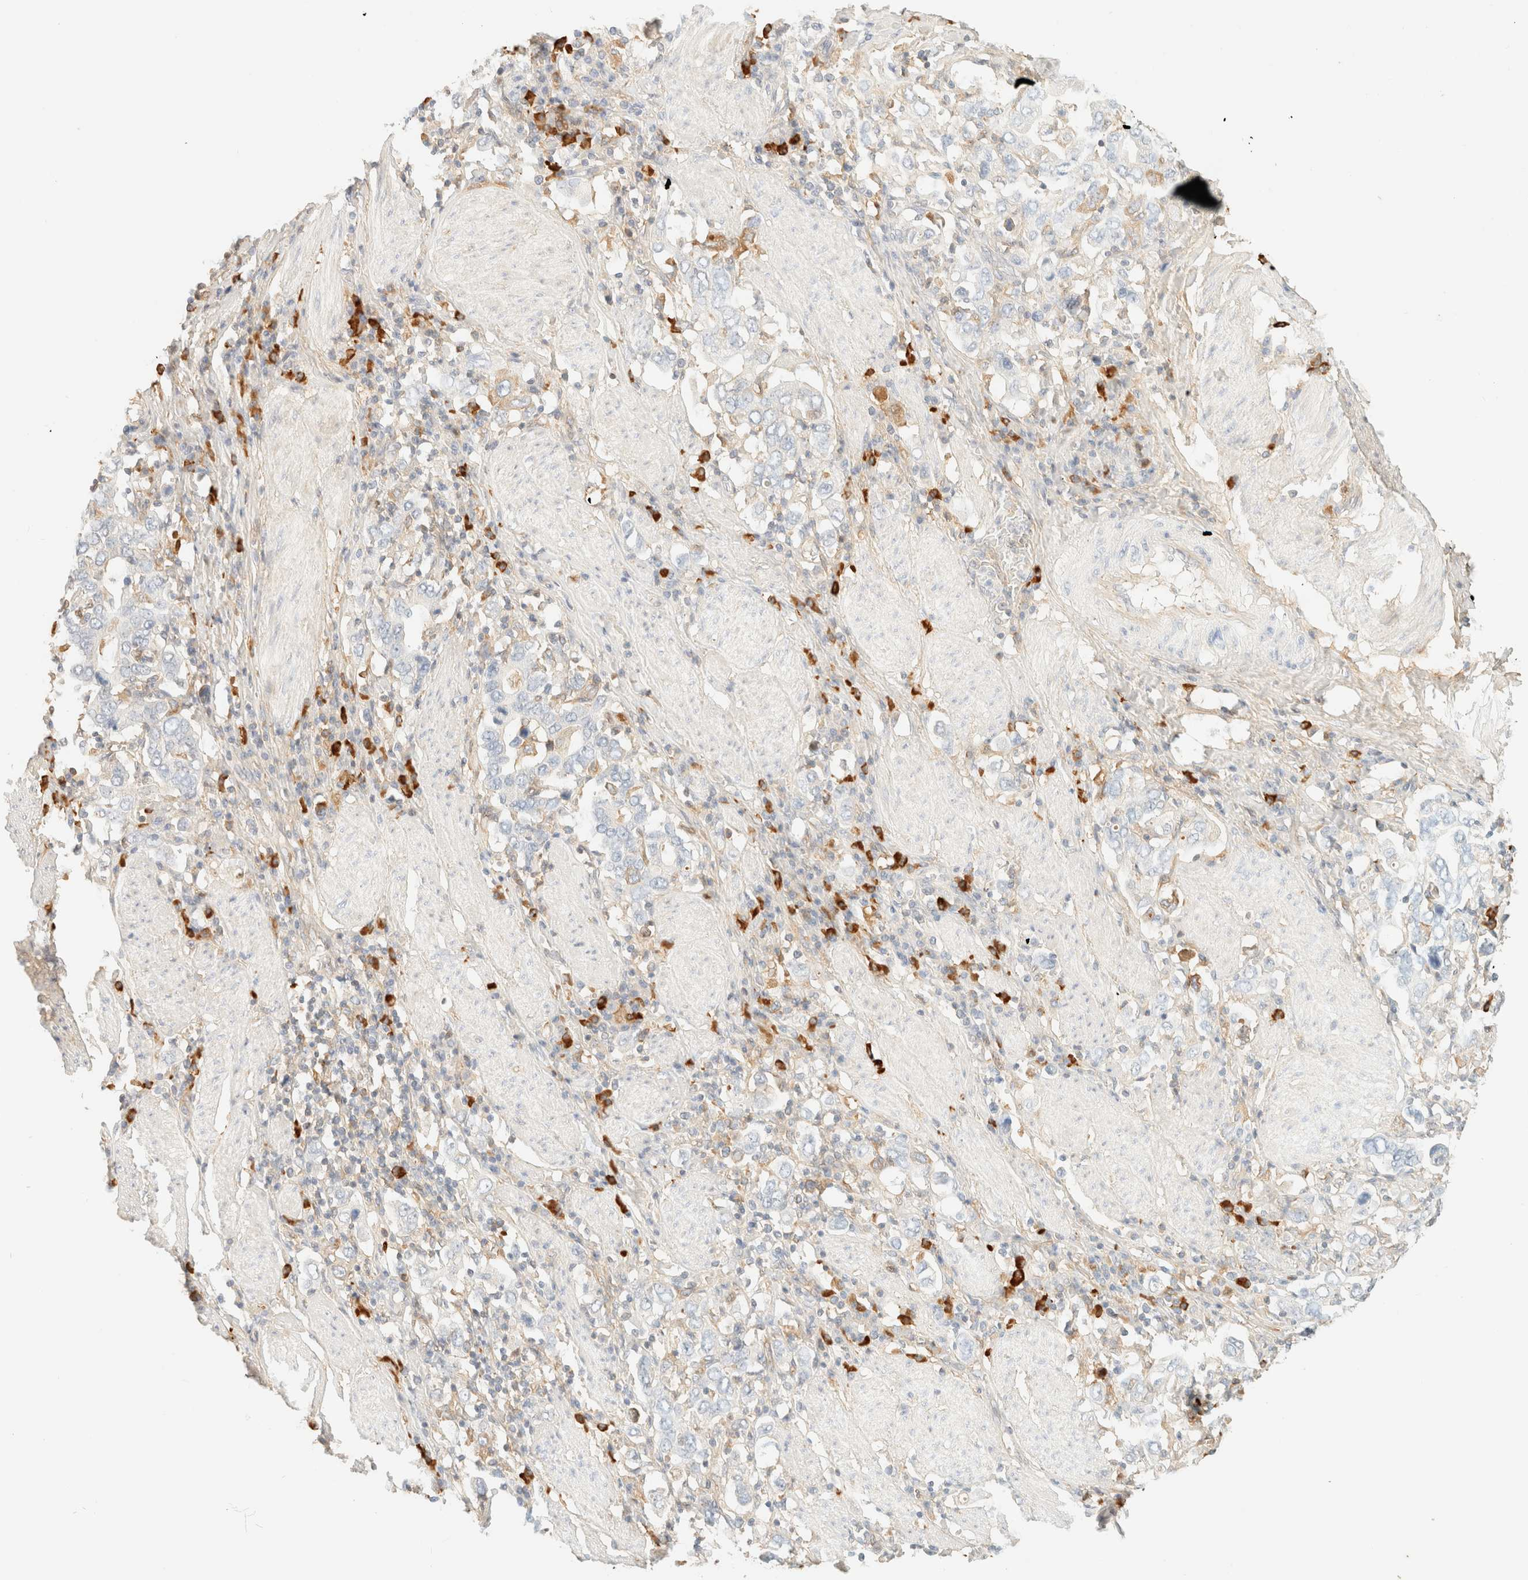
{"staining": {"intensity": "negative", "quantity": "none", "location": "none"}, "tissue": "stomach cancer", "cell_type": "Tumor cells", "image_type": "cancer", "snomed": [{"axis": "morphology", "description": "Adenocarcinoma, NOS"}, {"axis": "topography", "description": "Stomach, upper"}], "caption": "High magnification brightfield microscopy of stomach adenocarcinoma stained with DAB (3,3'-diaminobenzidine) (brown) and counterstained with hematoxylin (blue): tumor cells show no significant positivity.", "gene": "FHOD1", "patient": {"sex": "male", "age": 62}}